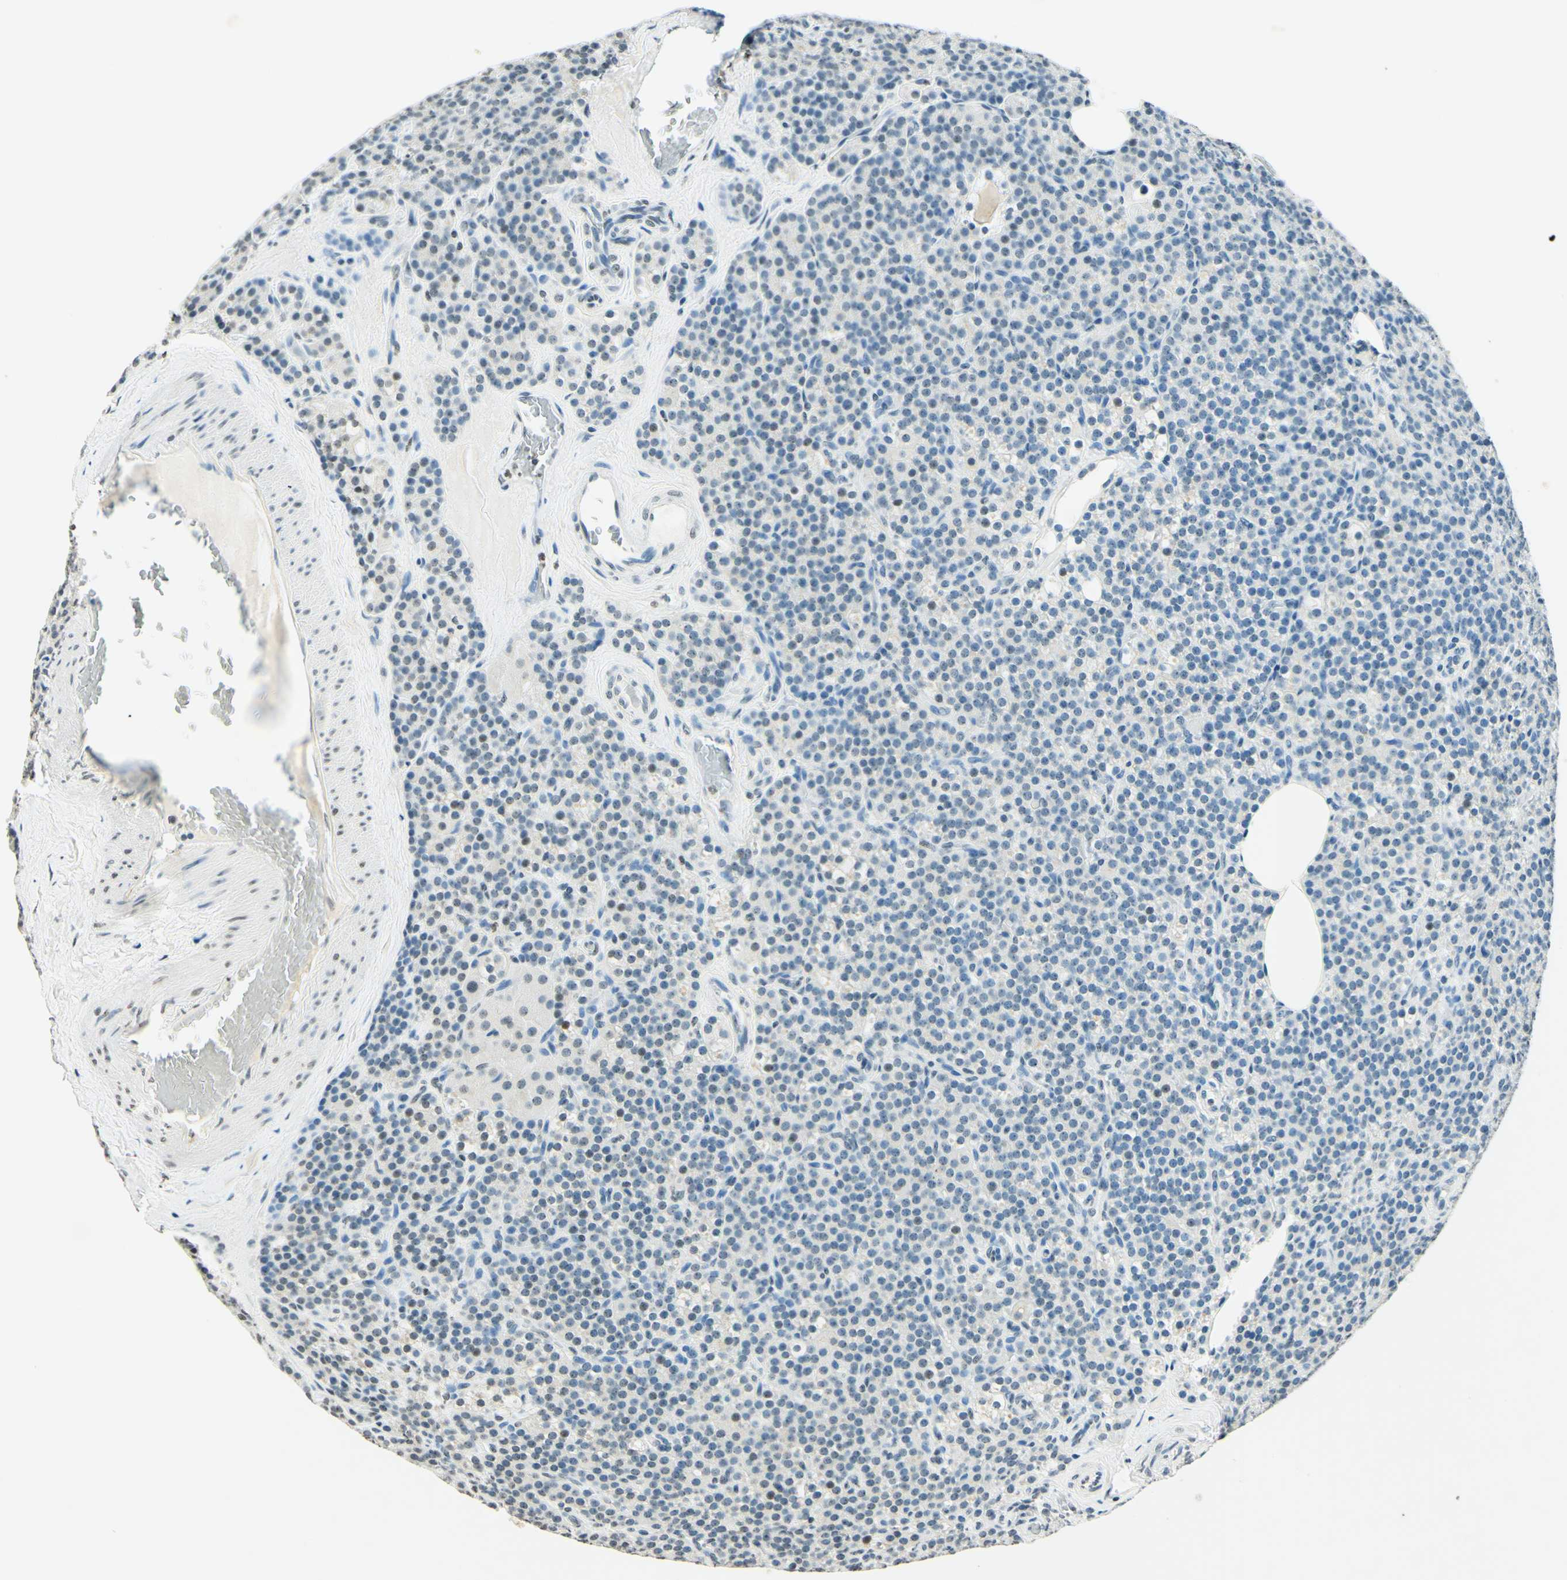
{"staining": {"intensity": "moderate", "quantity": "25%-75%", "location": "nuclear"}, "tissue": "parathyroid gland", "cell_type": "Glandular cells", "image_type": "normal", "snomed": [{"axis": "morphology", "description": "Normal tissue, NOS"}, {"axis": "topography", "description": "Parathyroid gland"}], "caption": "Protein staining exhibits moderate nuclear staining in about 25%-75% of glandular cells in normal parathyroid gland.", "gene": "MSH2", "patient": {"sex": "female", "age": 57}}